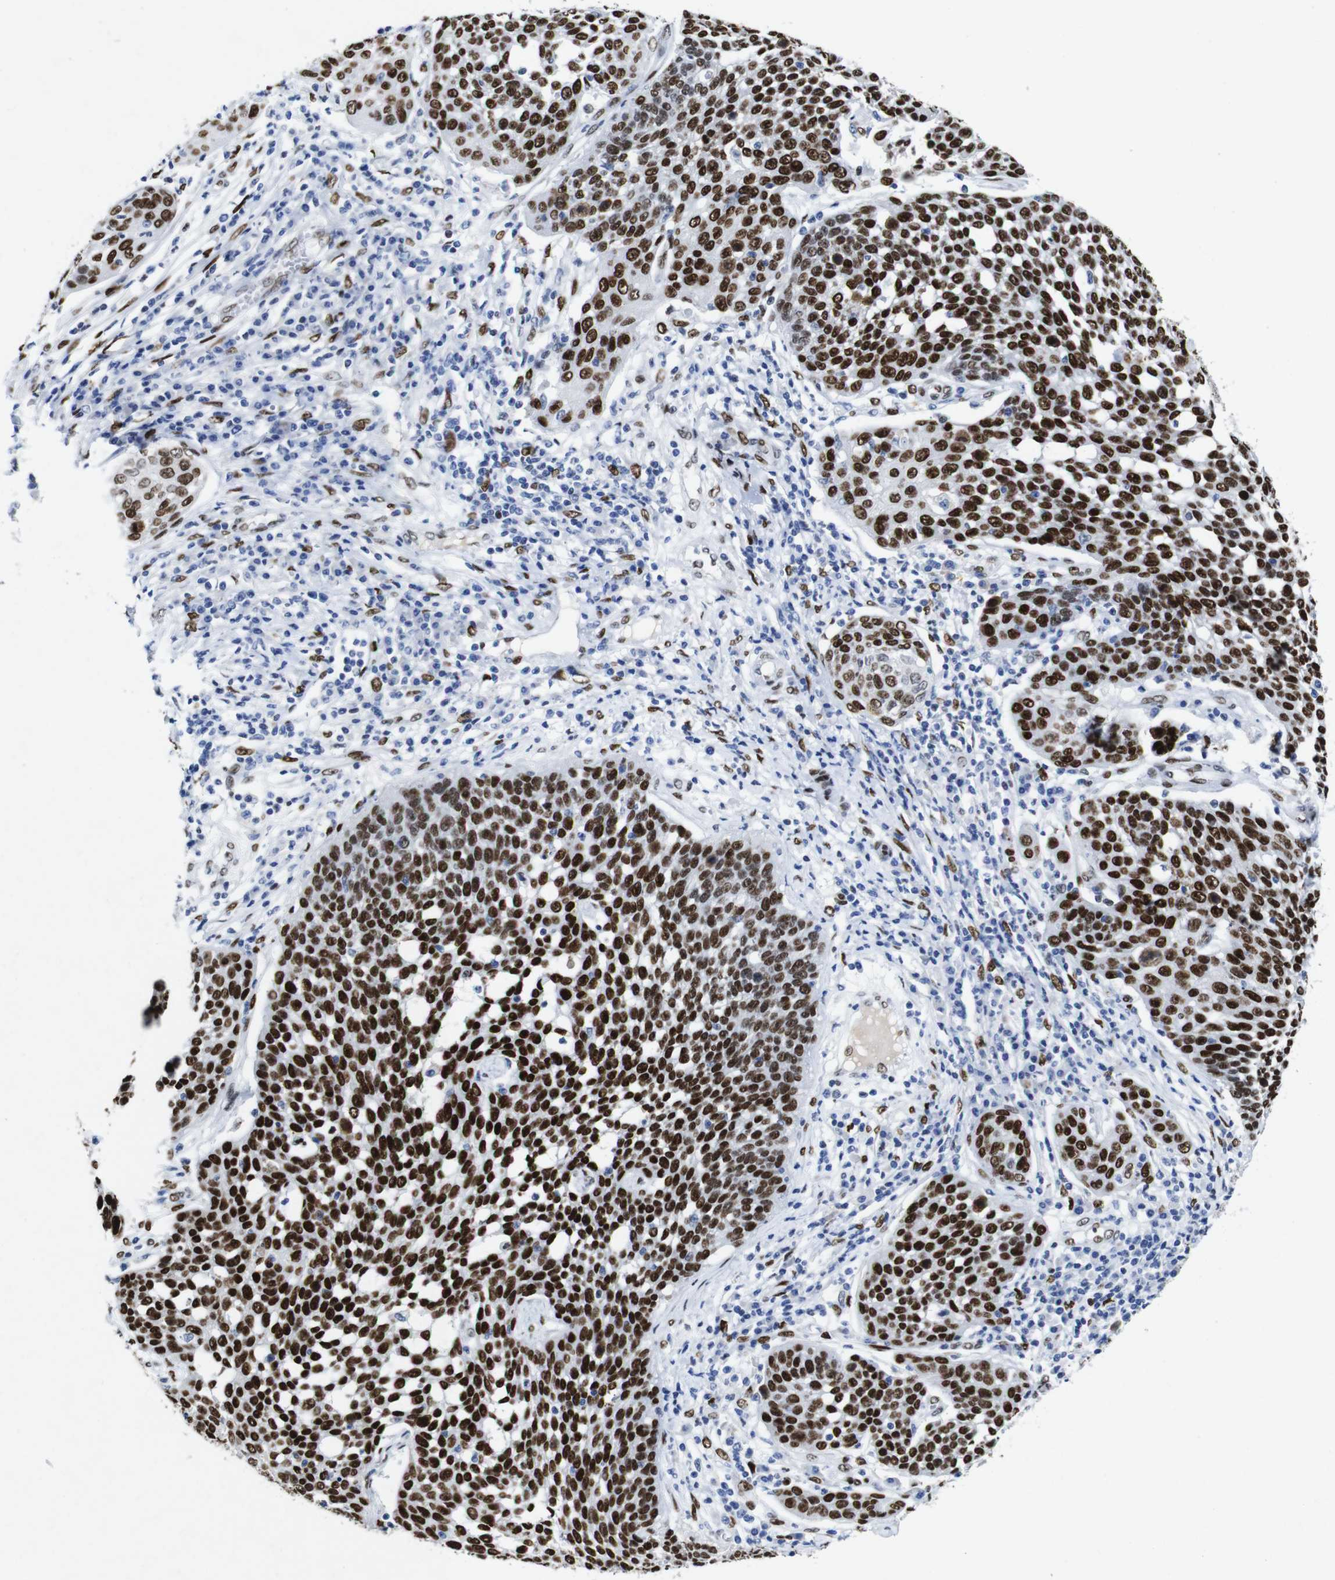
{"staining": {"intensity": "strong", "quantity": ">75%", "location": "nuclear"}, "tissue": "cervical cancer", "cell_type": "Tumor cells", "image_type": "cancer", "snomed": [{"axis": "morphology", "description": "Squamous cell carcinoma, NOS"}, {"axis": "topography", "description": "Cervix"}], "caption": "Brown immunohistochemical staining in human cervical cancer shows strong nuclear expression in approximately >75% of tumor cells.", "gene": "FOSL2", "patient": {"sex": "female", "age": 34}}